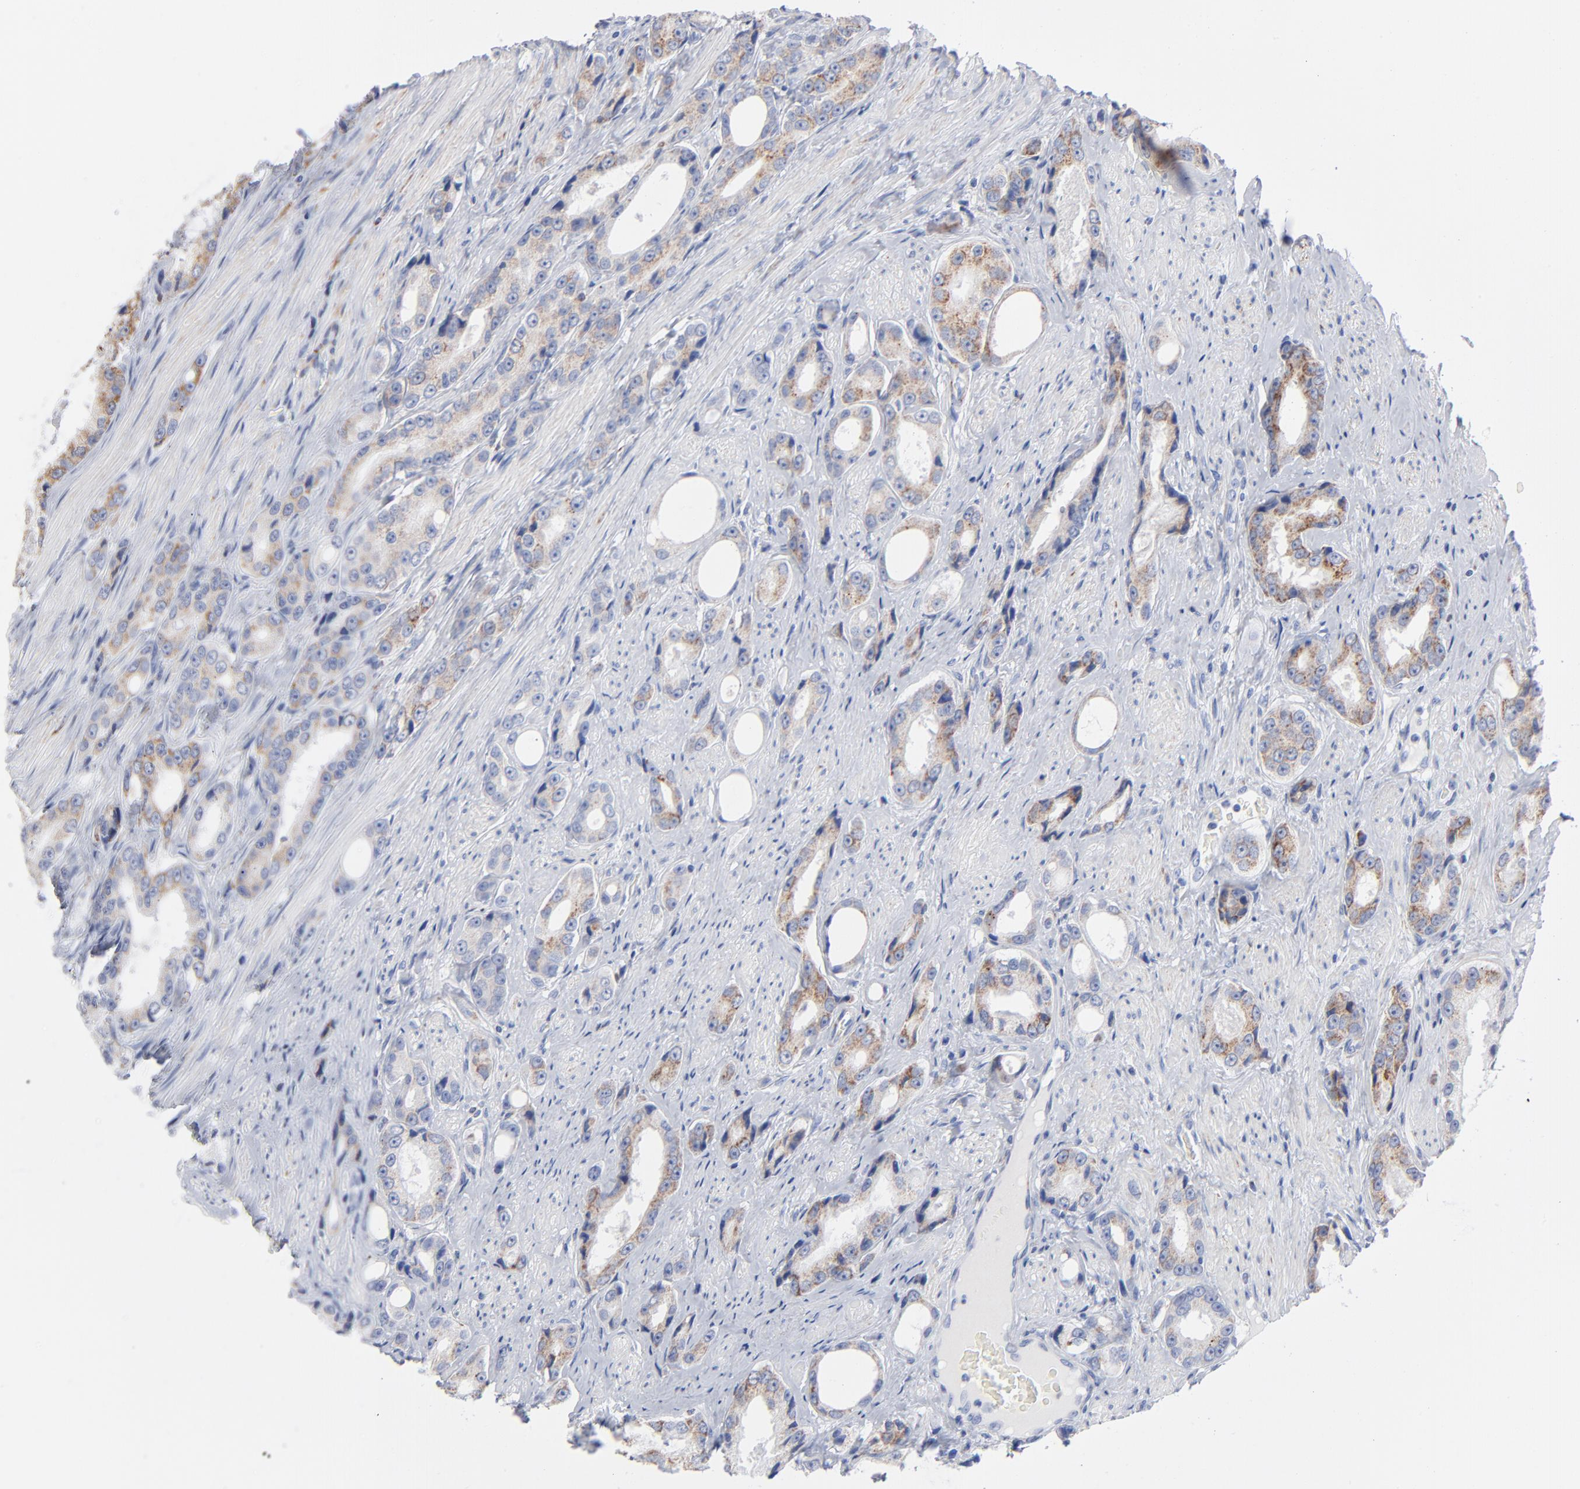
{"staining": {"intensity": "weak", "quantity": "<25%", "location": "cytoplasmic/membranous"}, "tissue": "prostate cancer", "cell_type": "Tumor cells", "image_type": "cancer", "snomed": [{"axis": "morphology", "description": "Adenocarcinoma, Medium grade"}, {"axis": "topography", "description": "Prostate"}], "caption": "High power microscopy micrograph of an IHC histopathology image of prostate cancer, revealing no significant expression in tumor cells.", "gene": "CHCHD10", "patient": {"sex": "male", "age": 60}}